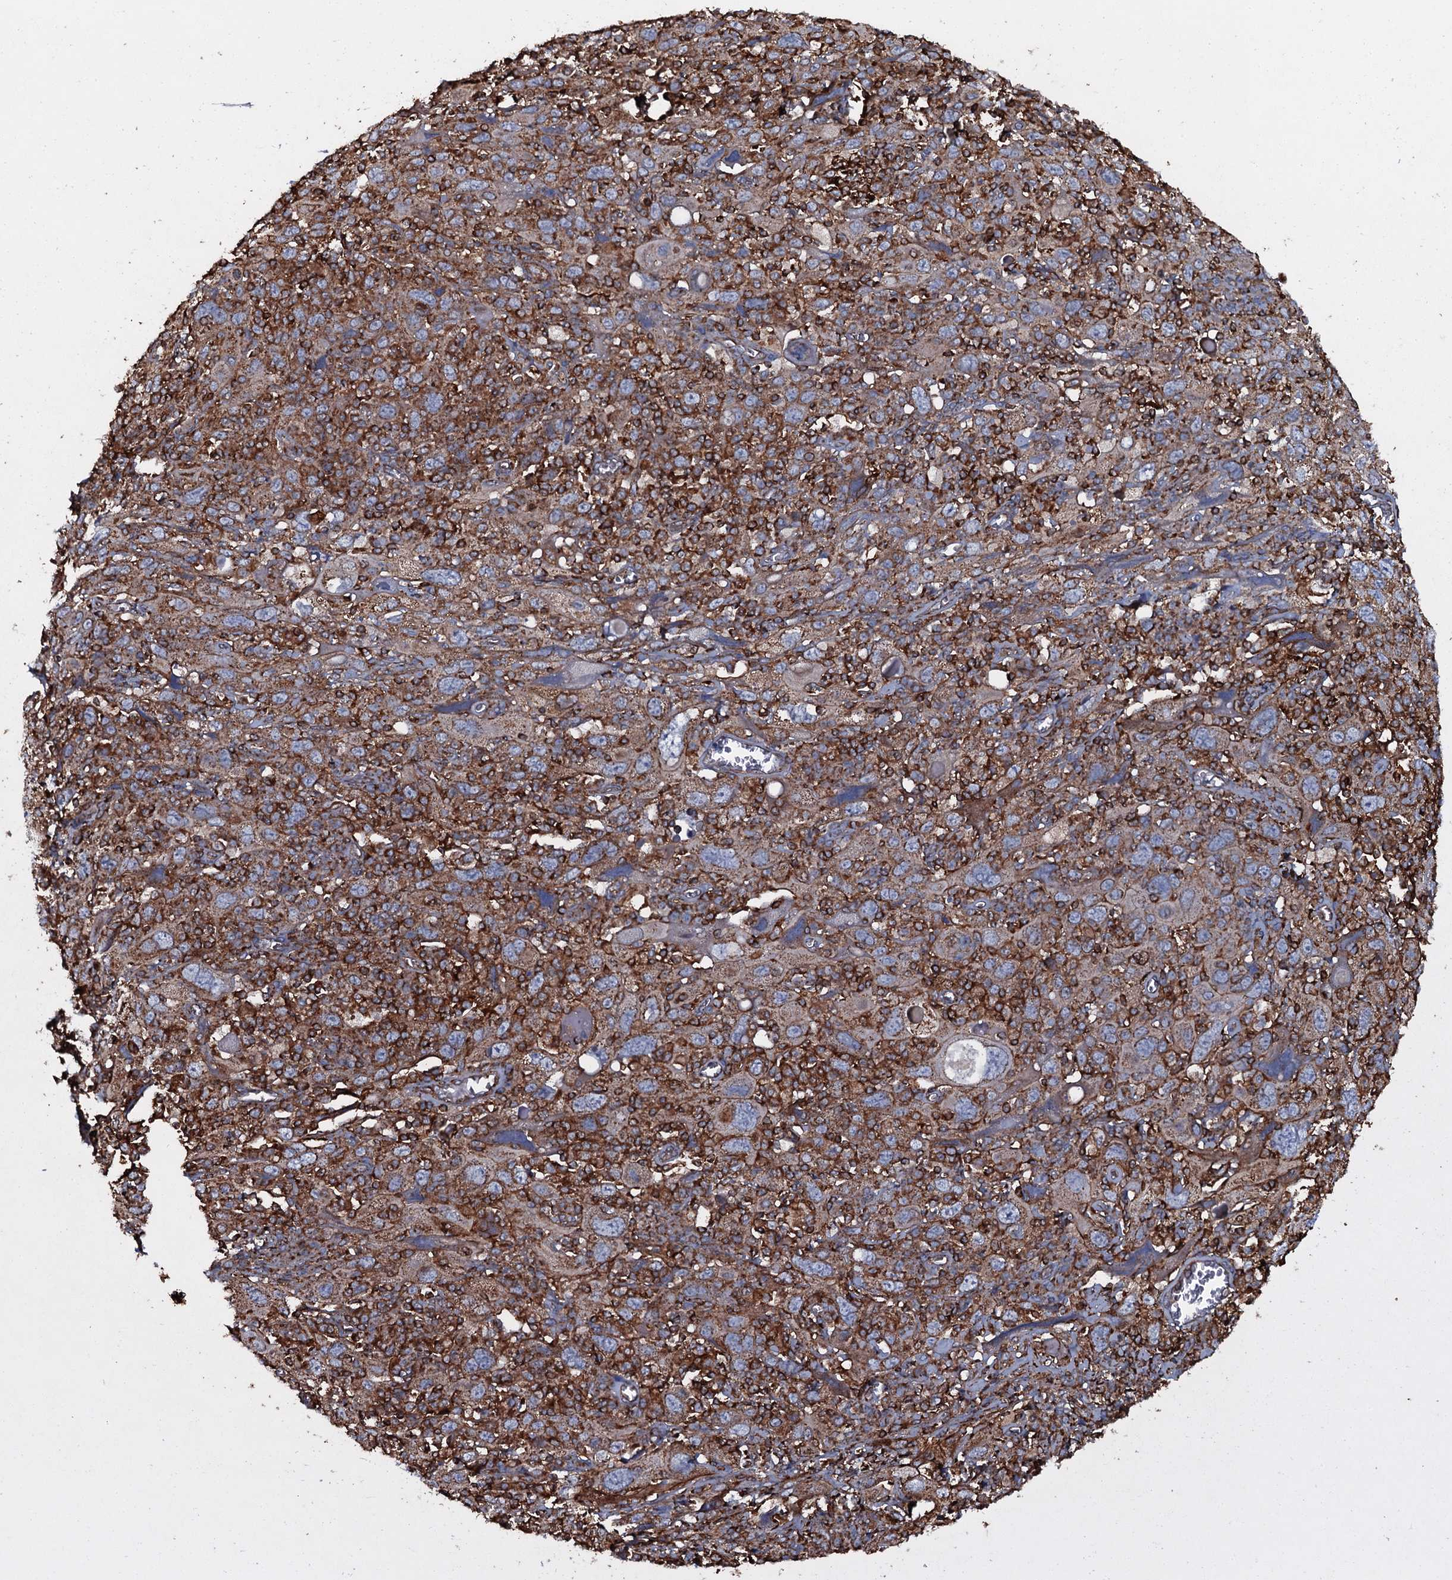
{"staining": {"intensity": "moderate", "quantity": ">75%", "location": "cytoplasmic/membranous"}, "tissue": "cervical cancer", "cell_type": "Tumor cells", "image_type": "cancer", "snomed": [{"axis": "morphology", "description": "Squamous cell carcinoma, NOS"}, {"axis": "topography", "description": "Cervix"}], "caption": "Immunohistochemistry (IHC) of squamous cell carcinoma (cervical) demonstrates medium levels of moderate cytoplasmic/membranous positivity in about >75% of tumor cells.", "gene": "VWA8", "patient": {"sex": "female", "age": 46}}